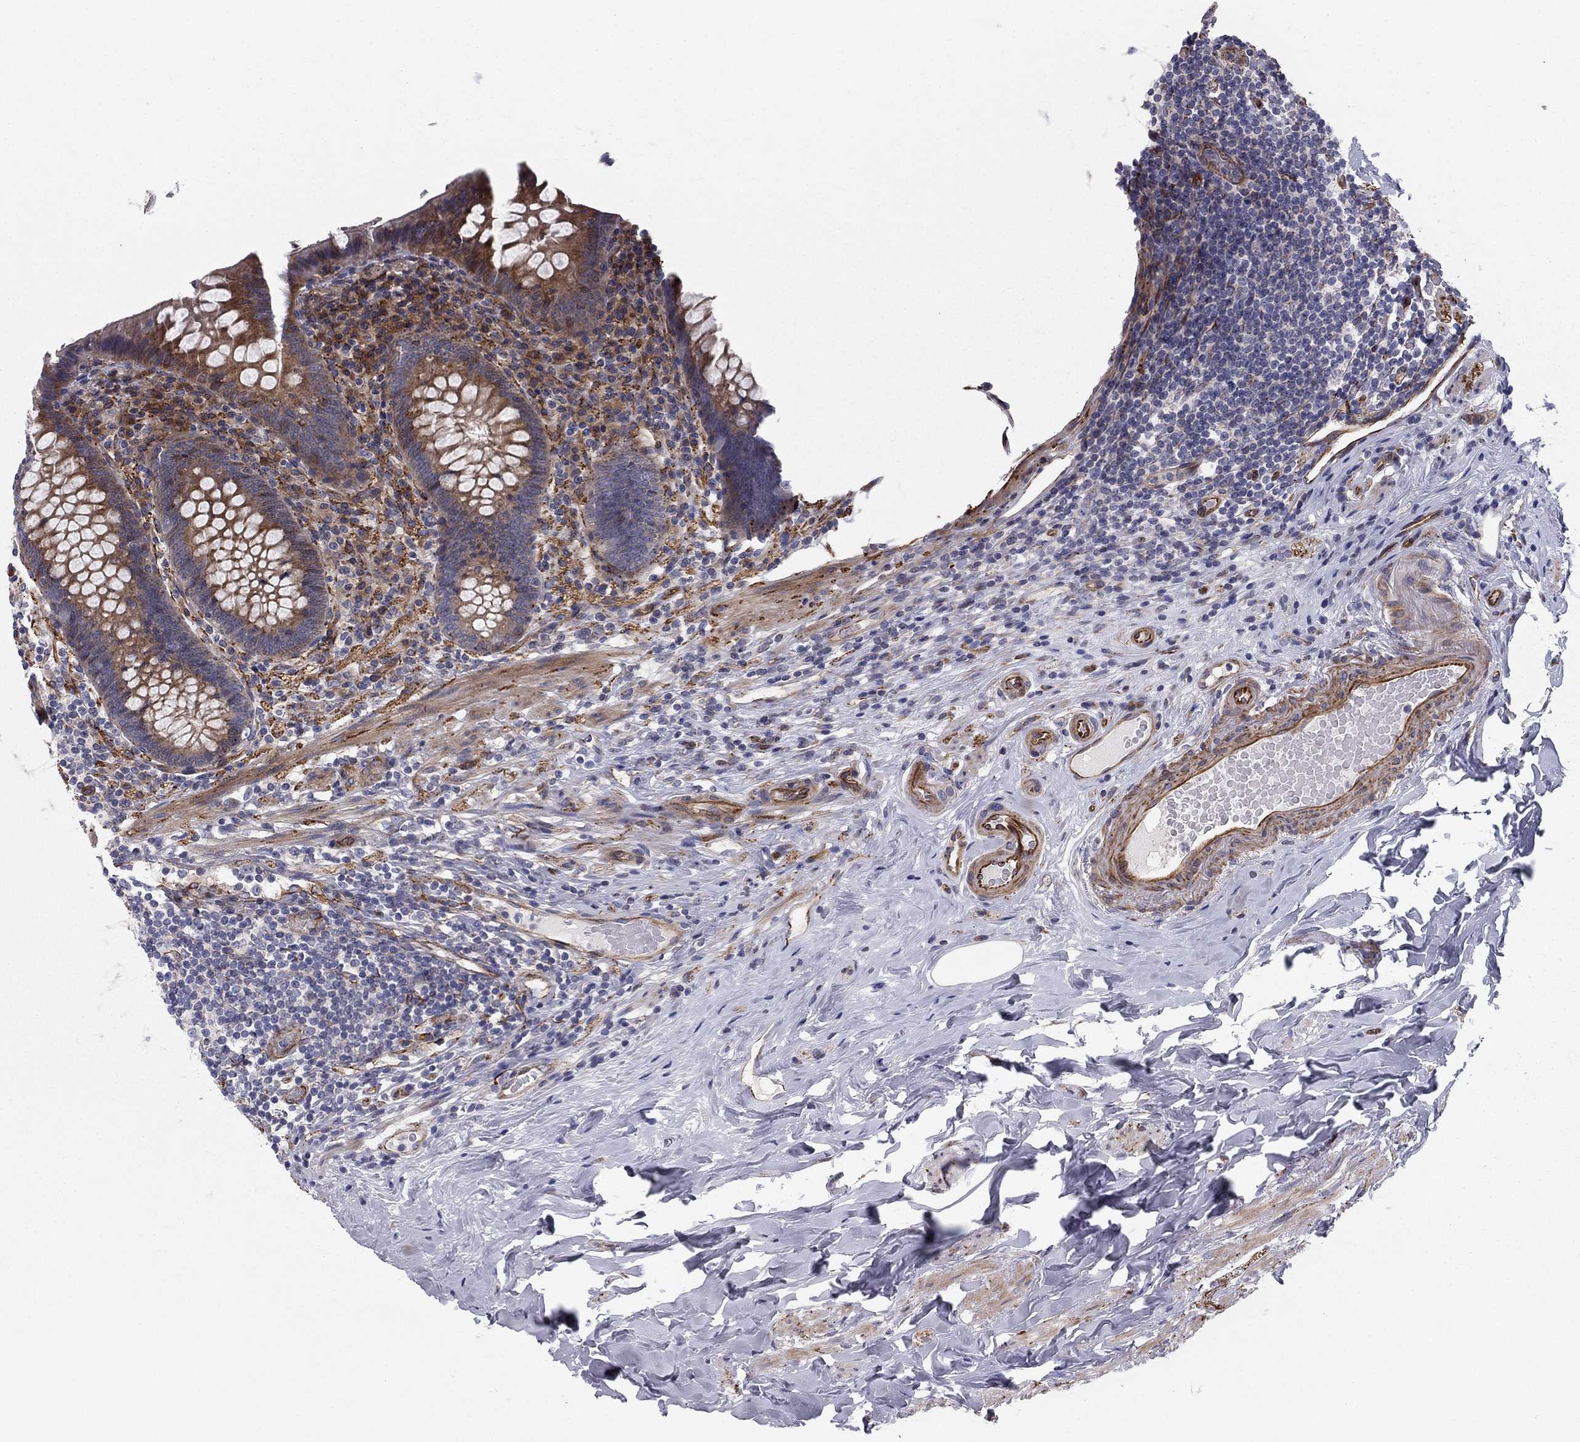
{"staining": {"intensity": "moderate", "quantity": "25%-75%", "location": "cytoplasmic/membranous"}, "tissue": "appendix", "cell_type": "Glandular cells", "image_type": "normal", "snomed": [{"axis": "morphology", "description": "Normal tissue, NOS"}, {"axis": "topography", "description": "Appendix"}], "caption": "Appendix stained with immunohistochemistry (IHC) demonstrates moderate cytoplasmic/membranous positivity in approximately 25%-75% of glandular cells. (Stains: DAB in brown, nuclei in blue, Microscopy: brightfield microscopy at high magnification).", "gene": "CLSTN1", "patient": {"sex": "male", "age": 47}}